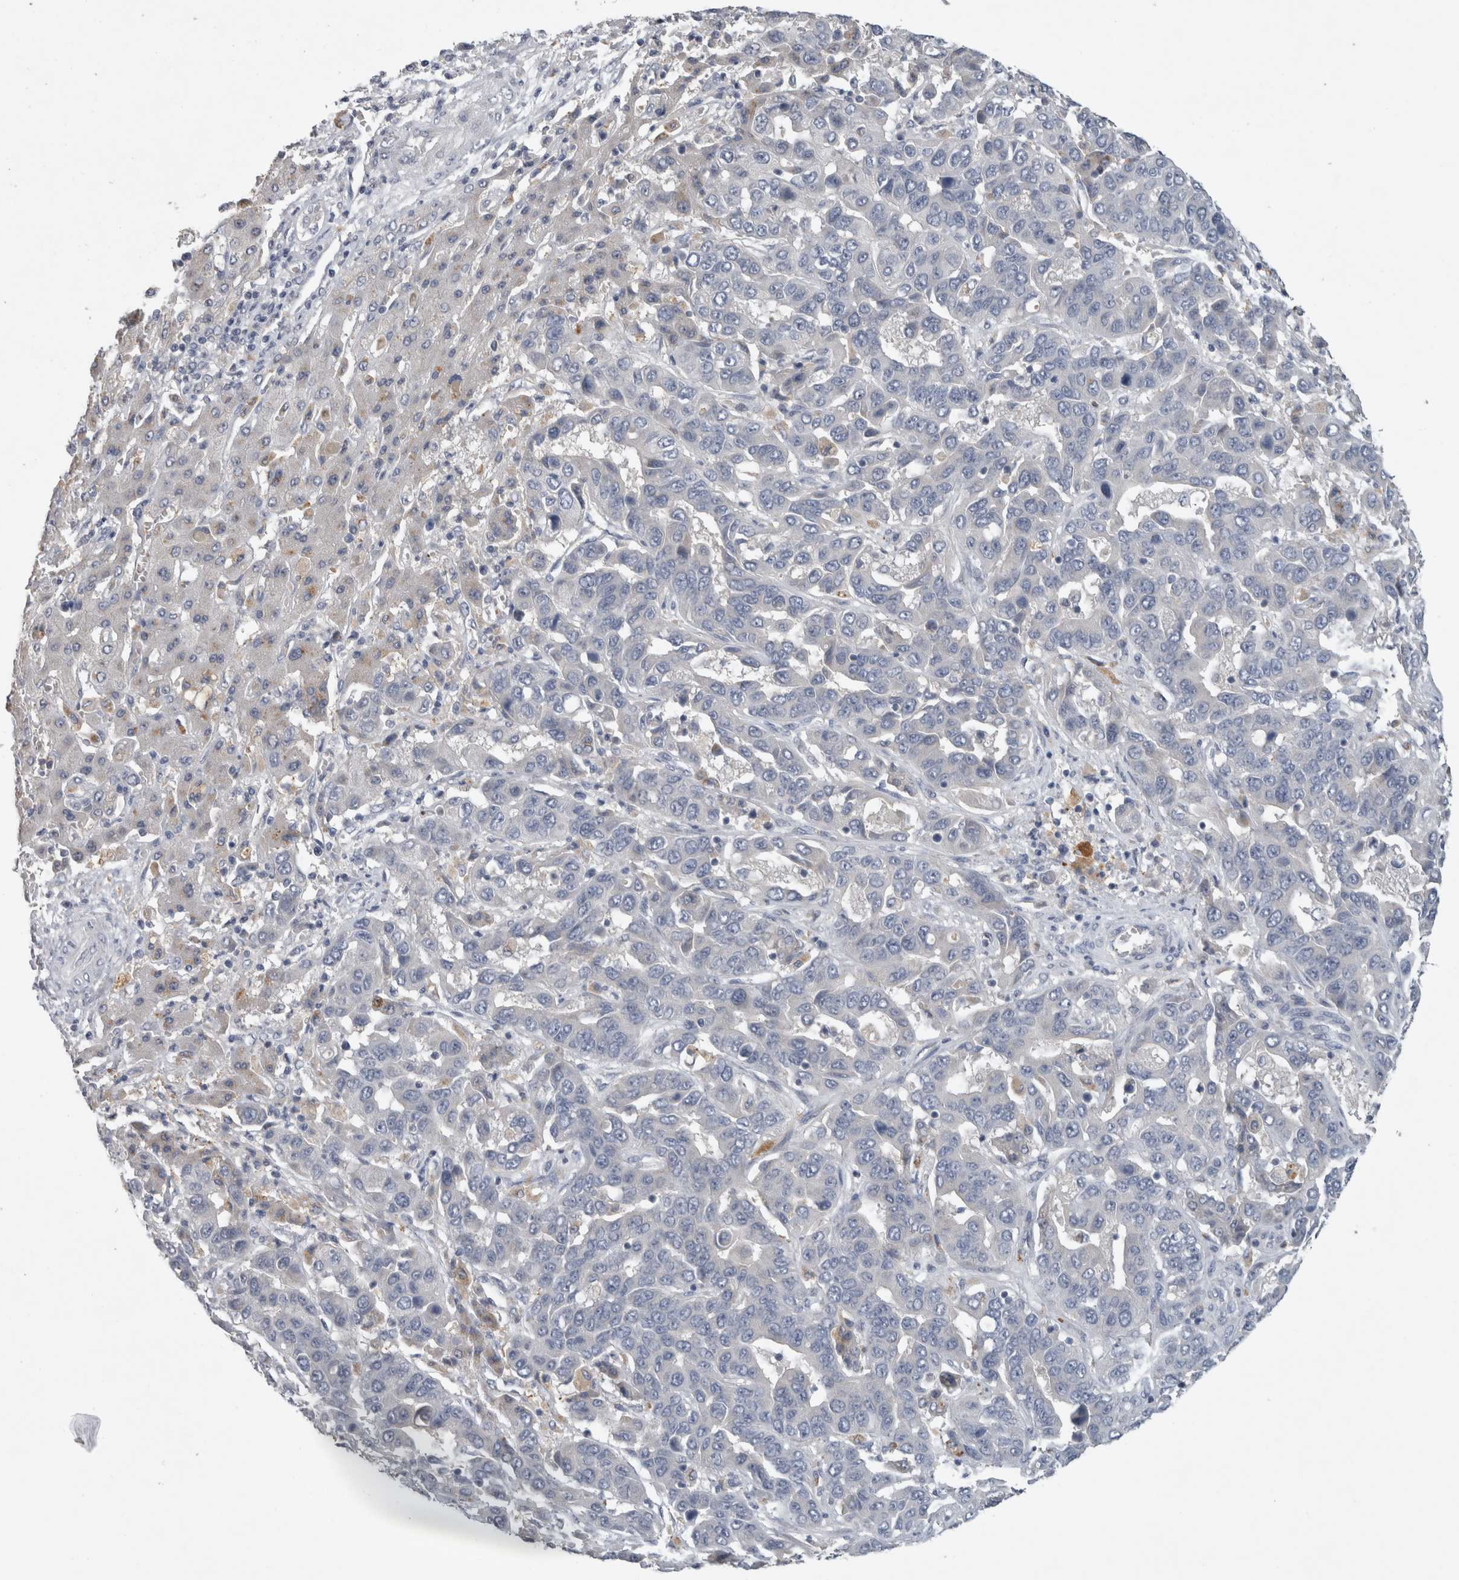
{"staining": {"intensity": "negative", "quantity": "none", "location": "none"}, "tissue": "liver cancer", "cell_type": "Tumor cells", "image_type": "cancer", "snomed": [{"axis": "morphology", "description": "Cholangiocarcinoma"}, {"axis": "topography", "description": "Liver"}], "caption": "Liver cholangiocarcinoma stained for a protein using immunohistochemistry displays no staining tumor cells.", "gene": "SLC22A11", "patient": {"sex": "female", "age": 52}}